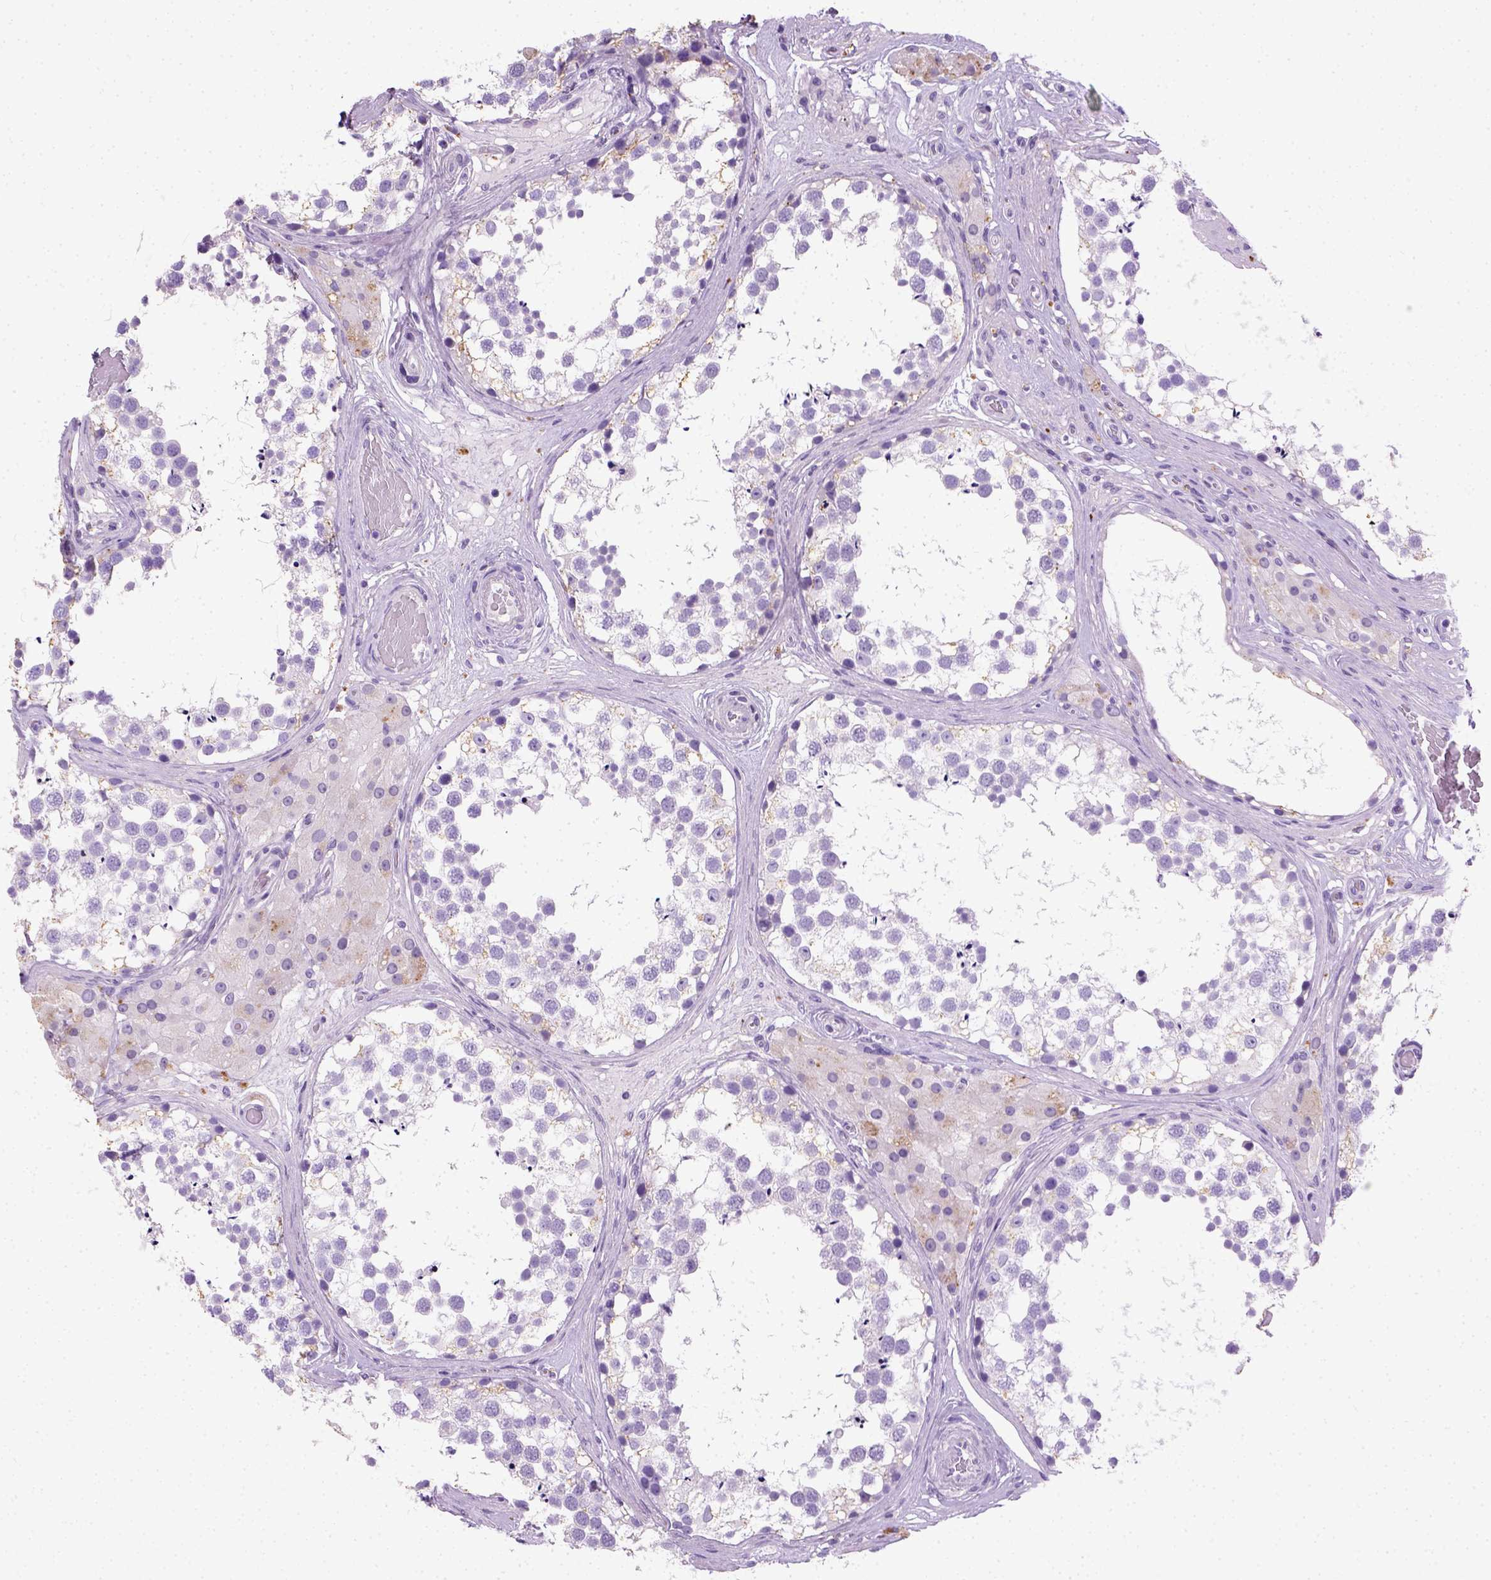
{"staining": {"intensity": "negative", "quantity": "none", "location": "none"}, "tissue": "testis", "cell_type": "Cells in seminiferous ducts", "image_type": "normal", "snomed": [{"axis": "morphology", "description": "Normal tissue, NOS"}, {"axis": "morphology", "description": "Seminoma, NOS"}, {"axis": "topography", "description": "Testis"}], "caption": "Immunohistochemistry (IHC) of unremarkable testis exhibits no staining in cells in seminiferous ducts. (DAB (3,3'-diaminobenzidine) immunohistochemistry with hematoxylin counter stain).", "gene": "KRT71", "patient": {"sex": "male", "age": 65}}